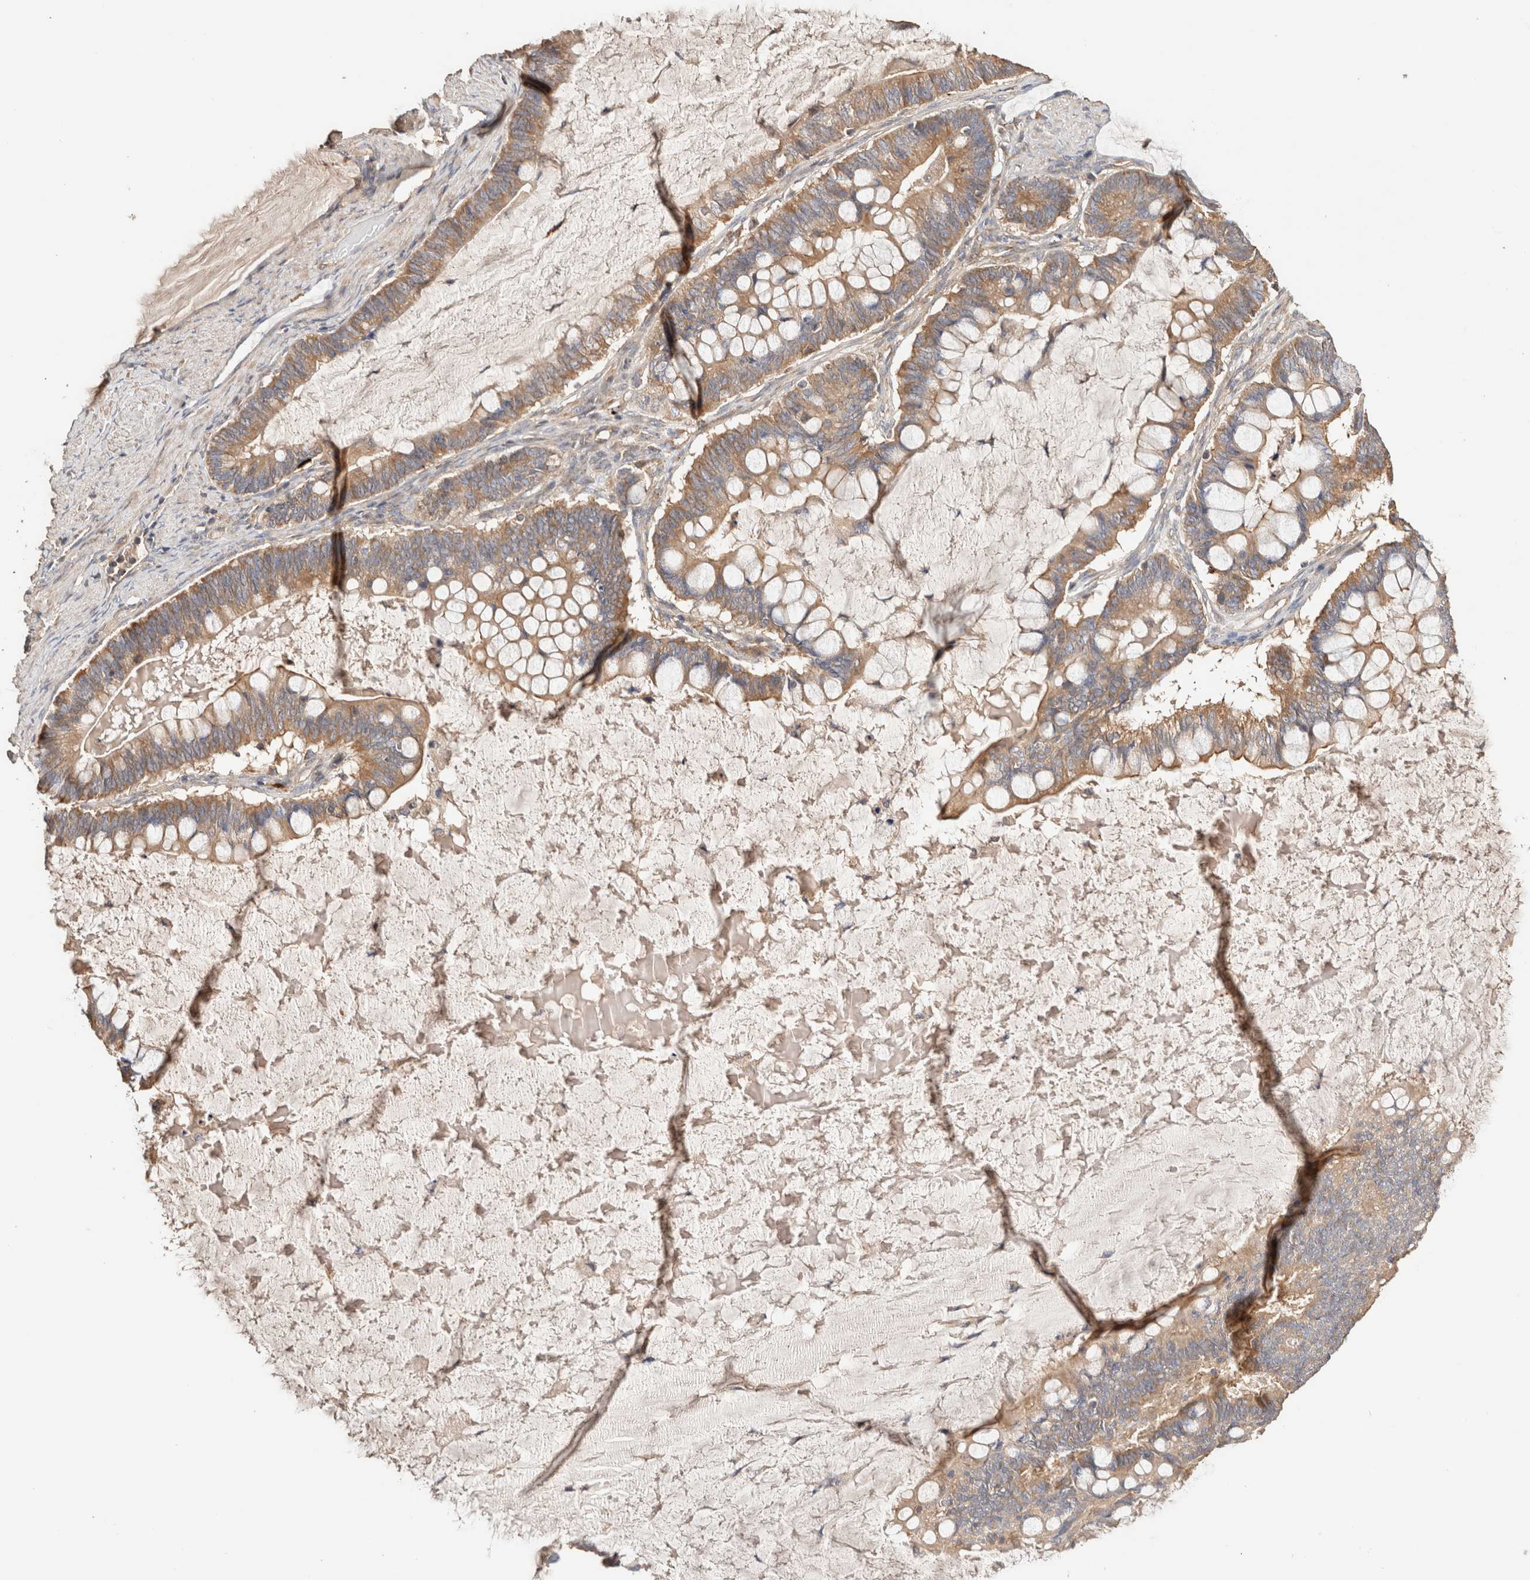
{"staining": {"intensity": "moderate", "quantity": ">75%", "location": "cytoplasmic/membranous"}, "tissue": "ovarian cancer", "cell_type": "Tumor cells", "image_type": "cancer", "snomed": [{"axis": "morphology", "description": "Cystadenocarcinoma, mucinous, NOS"}, {"axis": "topography", "description": "Ovary"}], "caption": "High-magnification brightfield microscopy of ovarian cancer stained with DAB (brown) and counterstained with hematoxylin (blue). tumor cells exhibit moderate cytoplasmic/membranous staining is present in approximately>75% of cells.", "gene": "B3GNTL1", "patient": {"sex": "female", "age": 61}}